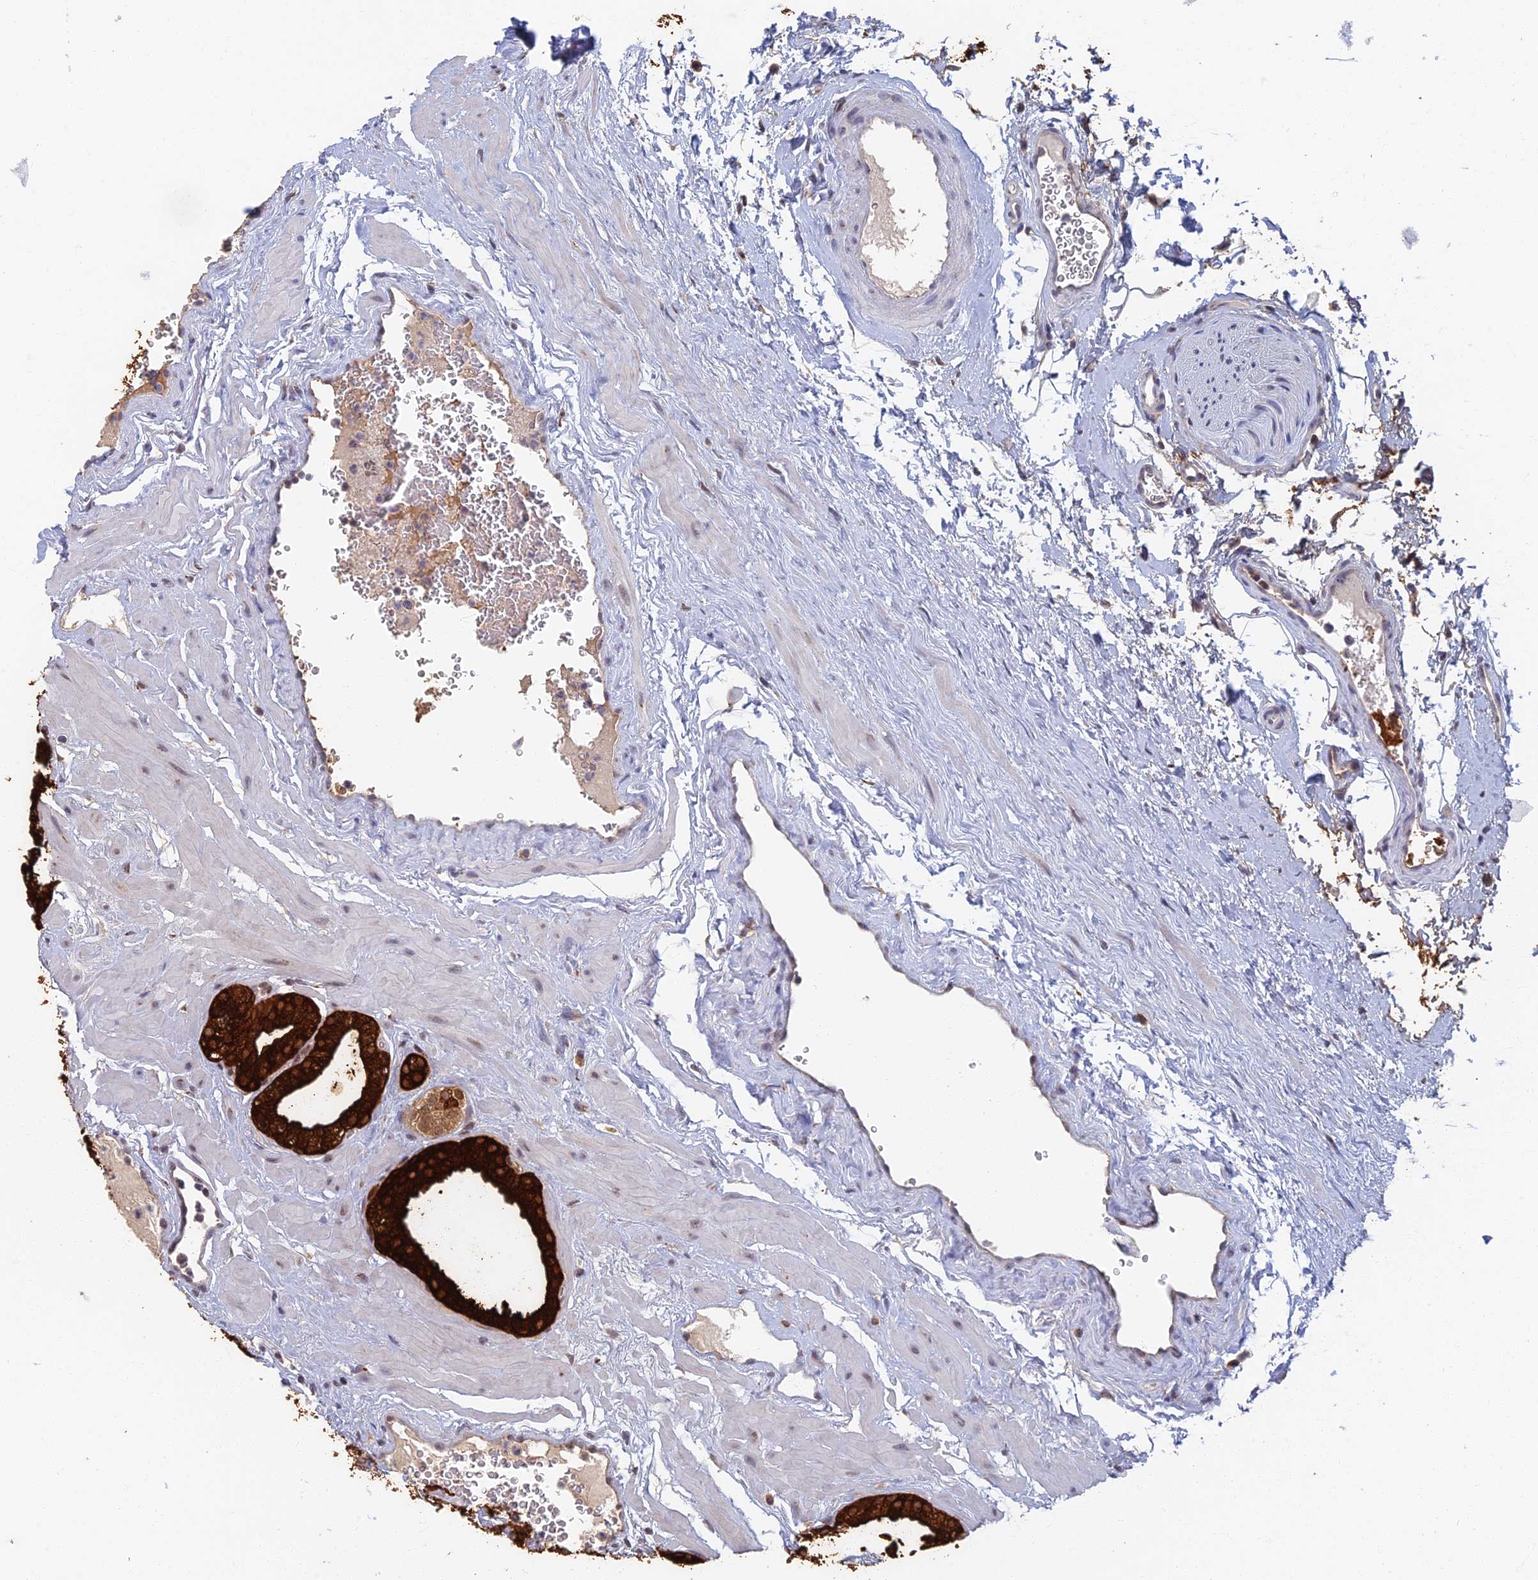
{"staining": {"intensity": "strong", "quantity": ">75%", "location": "cytoplasmic/membranous"}, "tissue": "prostate", "cell_type": "Glandular cells", "image_type": "normal", "snomed": [{"axis": "morphology", "description": "Normal tissue, NOS"}, {"axis": "morphology", "description": "Urothelial carcinoma, Low grade"}, {"axis": "topography", "description": "Urinary bladder"}, {"axis": "topography", "description": "Prostate"}], "caption": "Prostate stained with DAB immunohistochemistry demonstrates high levels of strong cytoplasmic/membranous expression in about >75% of glandular cells.", "gene": "GPATCH1", "patient": {"sex": "male", "age": 60}}